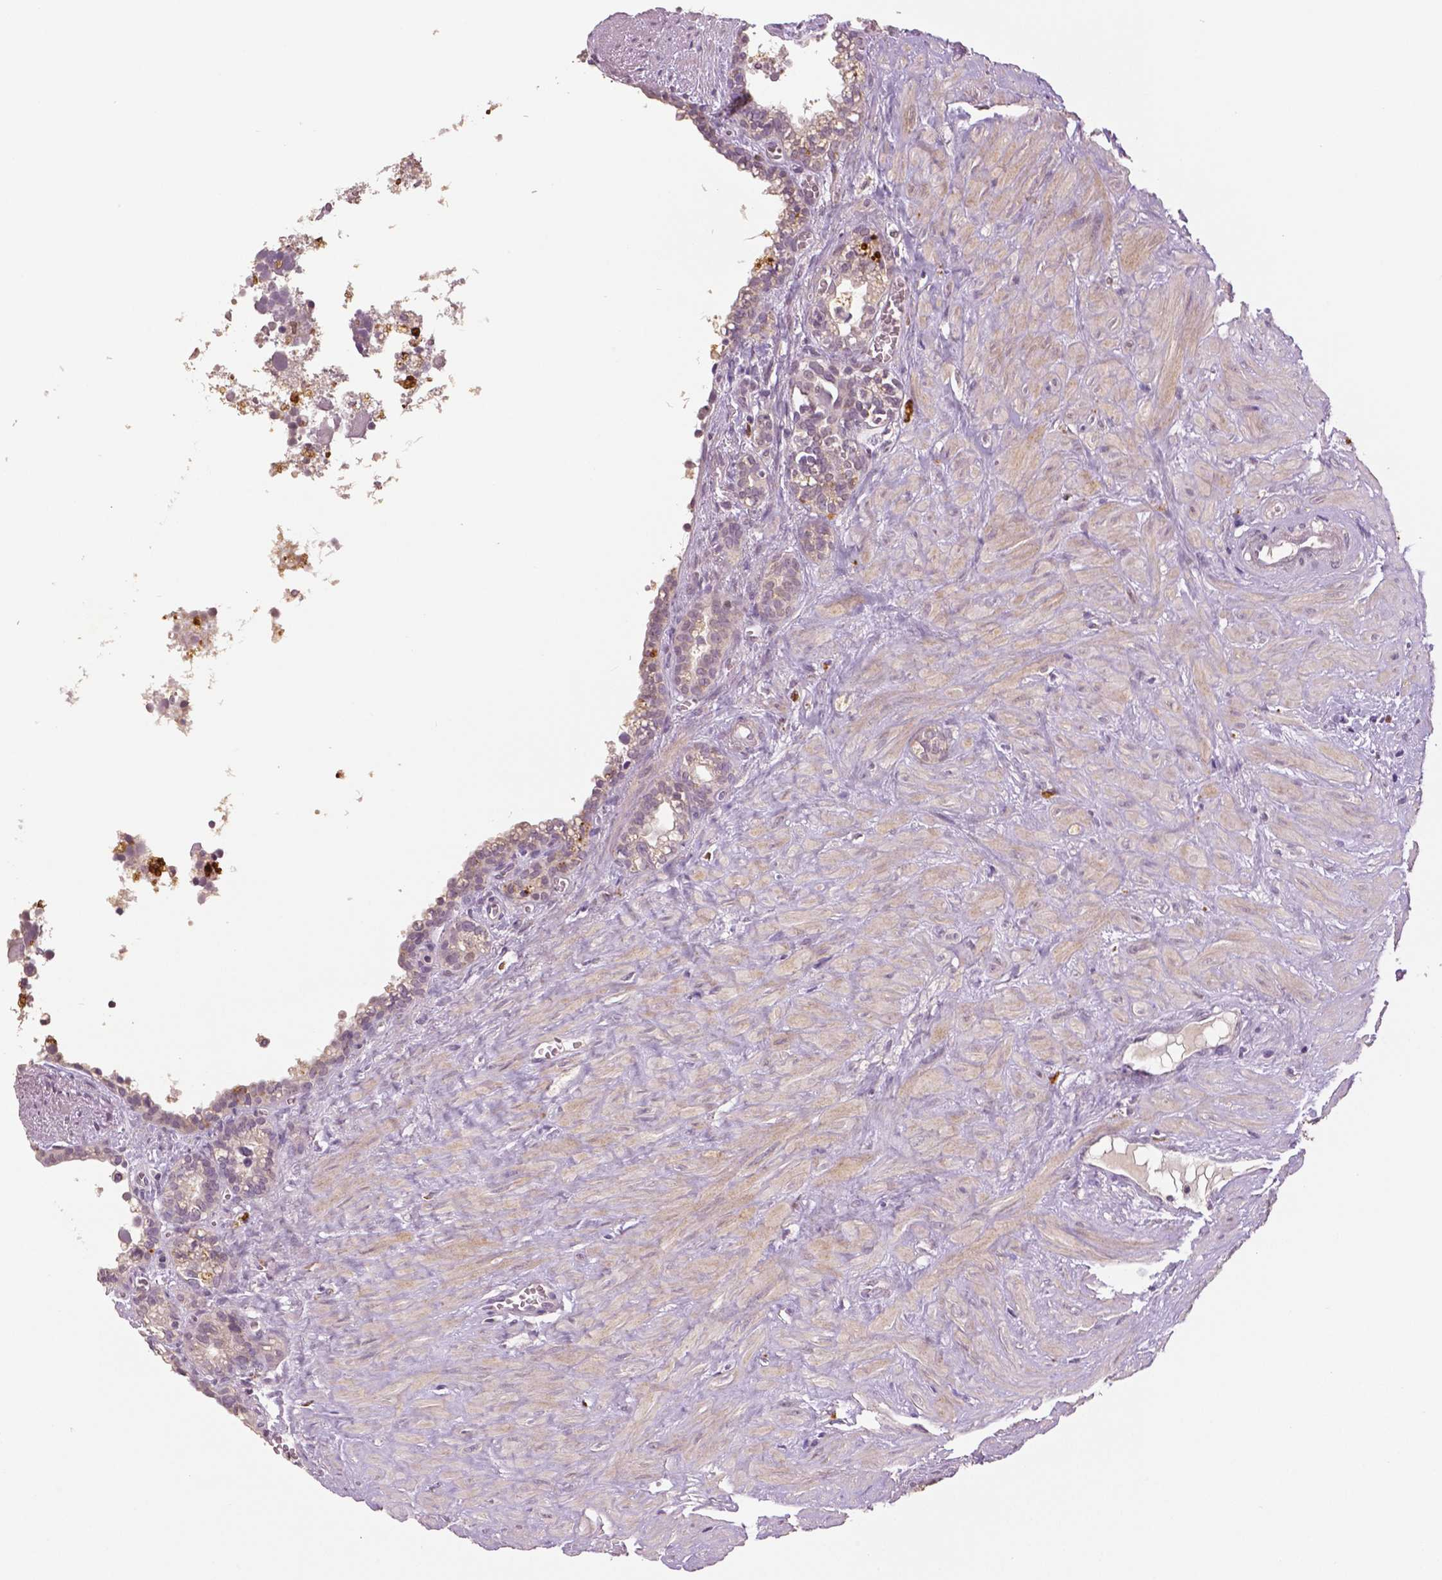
{"staining": {"intensity": "weak", "quantity": "<25%", "location": "nuclear"}, "tissue": "seminal vesicle", "cell_type": "Glandular cells", "image_type": "normal", "snomed": [{"axis": "morphology", "description": "Normal tissue, NOS"}, {"axis": "topography", "description": "Seminal veicle"}], "caption": "High magnification brightfield microscopy of normal seminal vesicle stained with DAB (3,3'-diaminobenzidine) (brown) and counterstained with hematoxylin (blue): glandular cells show no significant staining. Nuclei are stained in blue.", "gene": "MKI67", "patient": {"sex": "male", "age": 76}}